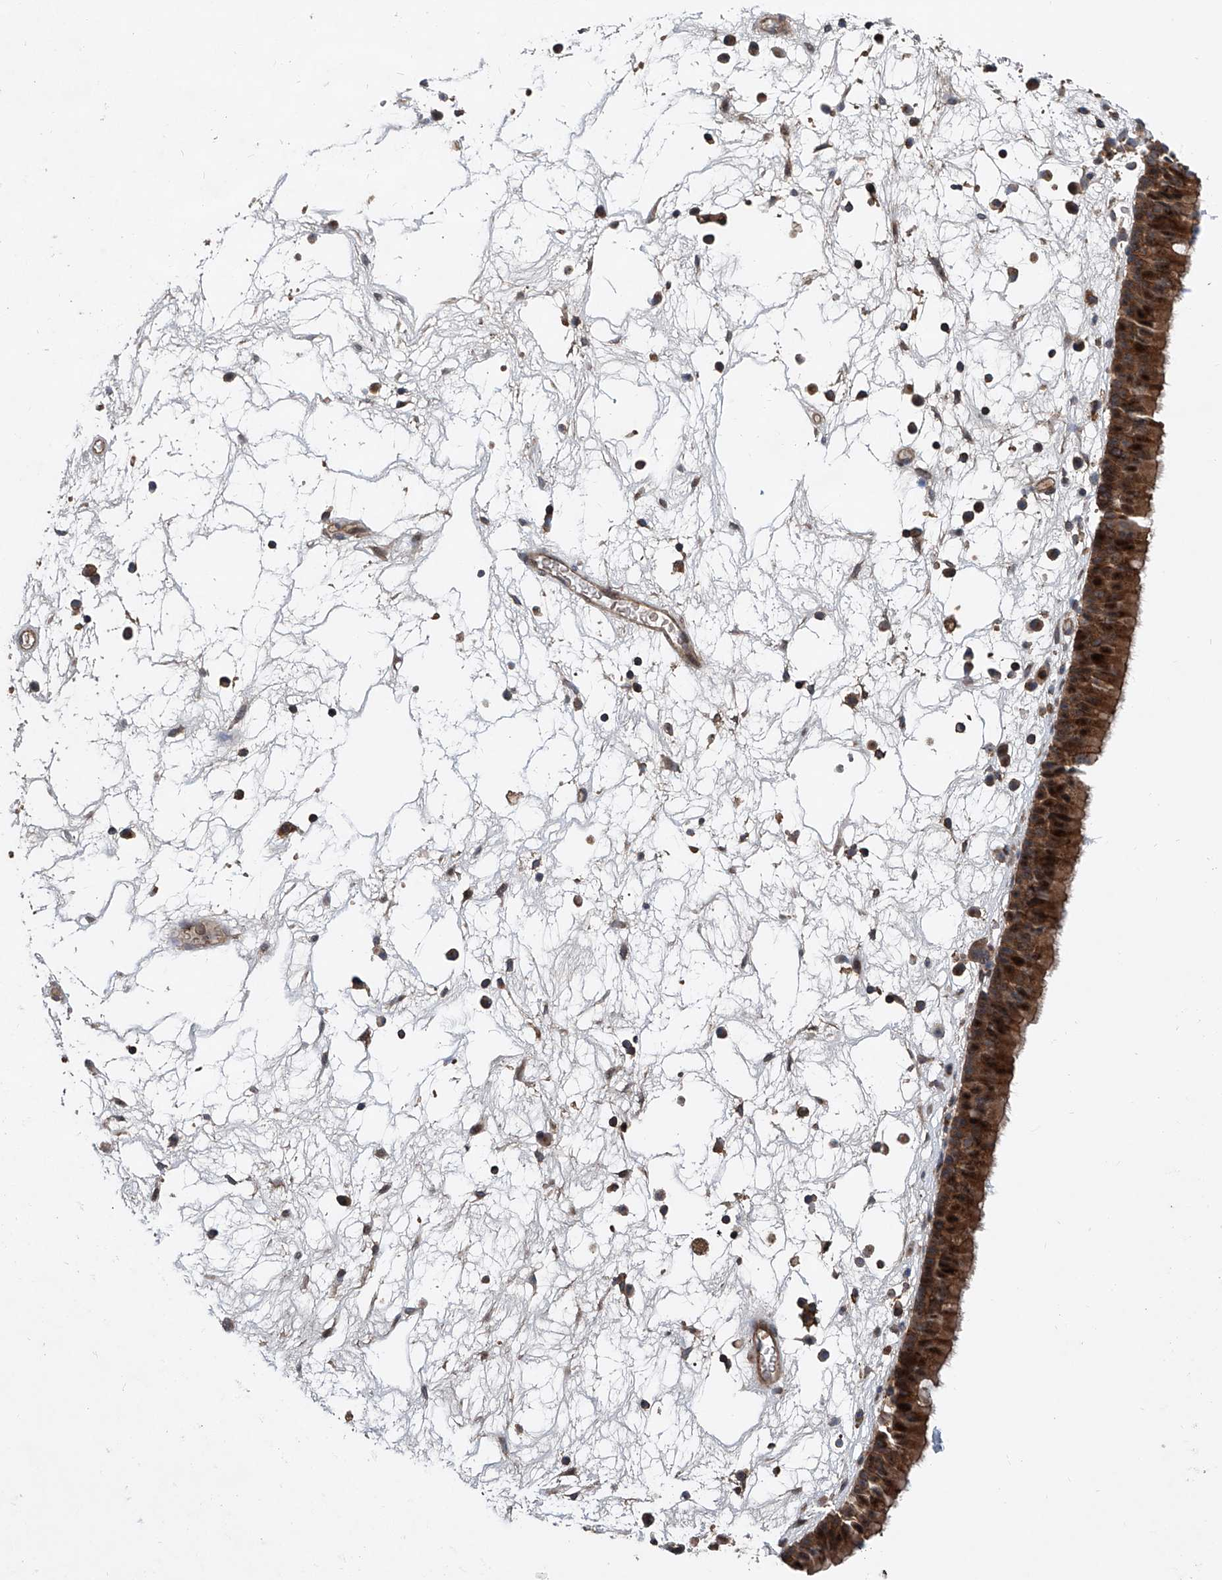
{"staining": {"intensity": "strong", "quantity": ">75%", "location": "cytoplasmic/membranous,nuclear"}, "tissue": "nasopharynx", "cell_type": "Respiratory epithelial cells", "image_type": "normal", "snomed": [{"axis": "morphology", "description": "Normal tissue, NOS"}, {"axis": "morphology", "description": "Inflammation, NOS"}, {"axis": "morphology", "description": "Malignant melanoma, Metastatic site"}, {"axis": "topography", "description": "Nasopharynx"}], "caption": "Immunohistochemistry (IHC) photomicrograph of normal human nasopharynx stained for a protein (brown), which shows high levels of strong cytoplasmic/membranous,nuclear positivity in about >75% of respiratory epithelial cells.", "gene": "SMAP1", "patient": {"sex": "male", "age": 70}}